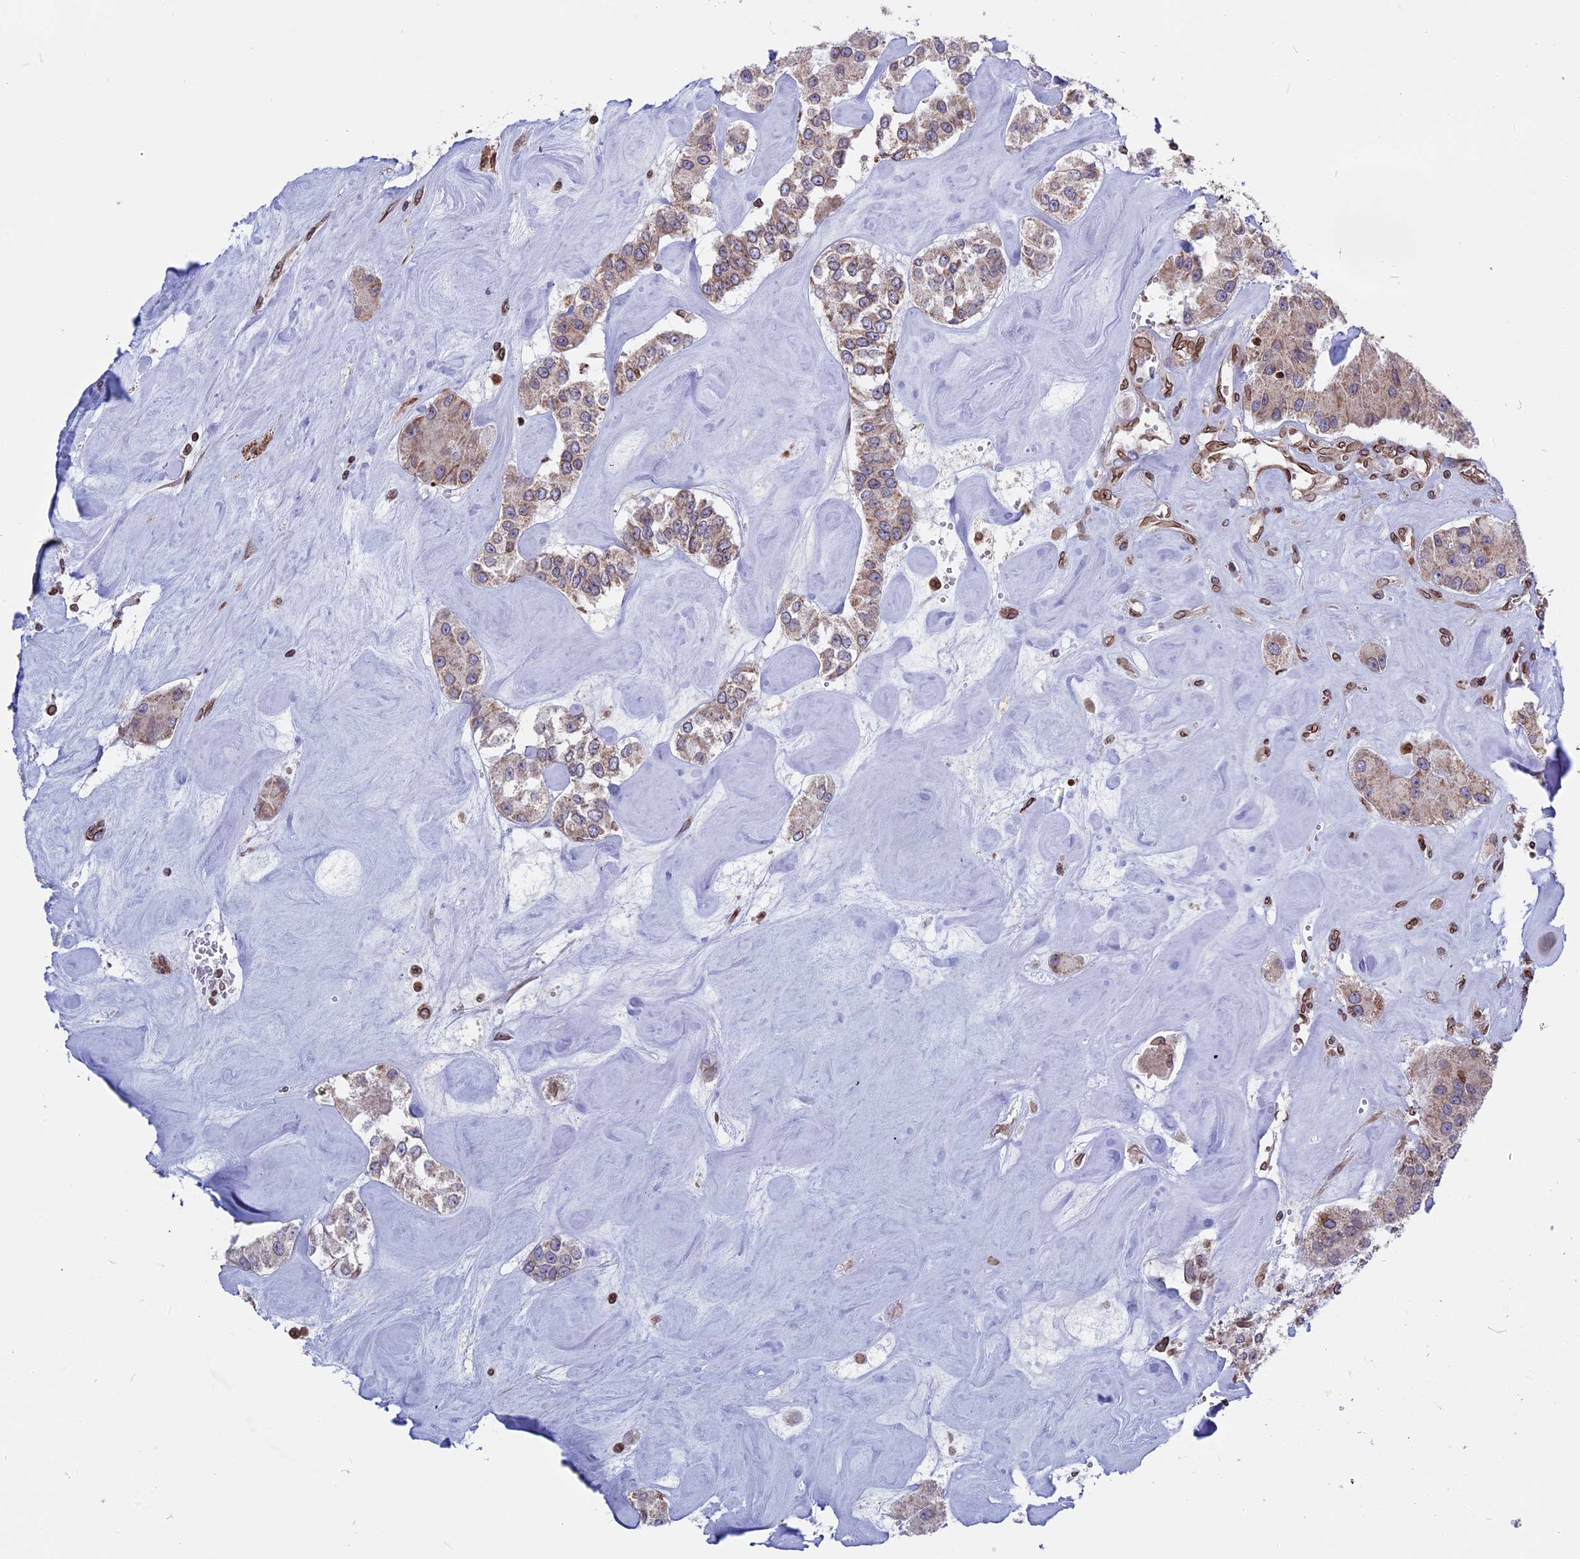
{"staining": {"intensity": "weak", "quantity": ">75%", "location": "cytoplasmic/membranous,nuclear"}, "tissue": "carcinoid", "cell_type": "Tumor cells", "image_type": "cancer", "snomed": [{"axis": "morphology", "description": "Carcinoid, malignant, NOS"}, {"axis": "topography", "description": "Pancreas"}], "caption": "High-power microscopy captured an immunohistochemistry micrograph of carcinoid (malignant), revealing weak cytoplasmic/membranous and nuclear staining in about >75% of tumor cells. (DAB (3,3'-diaminobenzidine) IHC with brightfield microscopy, high magnification).", "gene": "PTCHD4", "patient": {"sex": "male", "age": 41}}